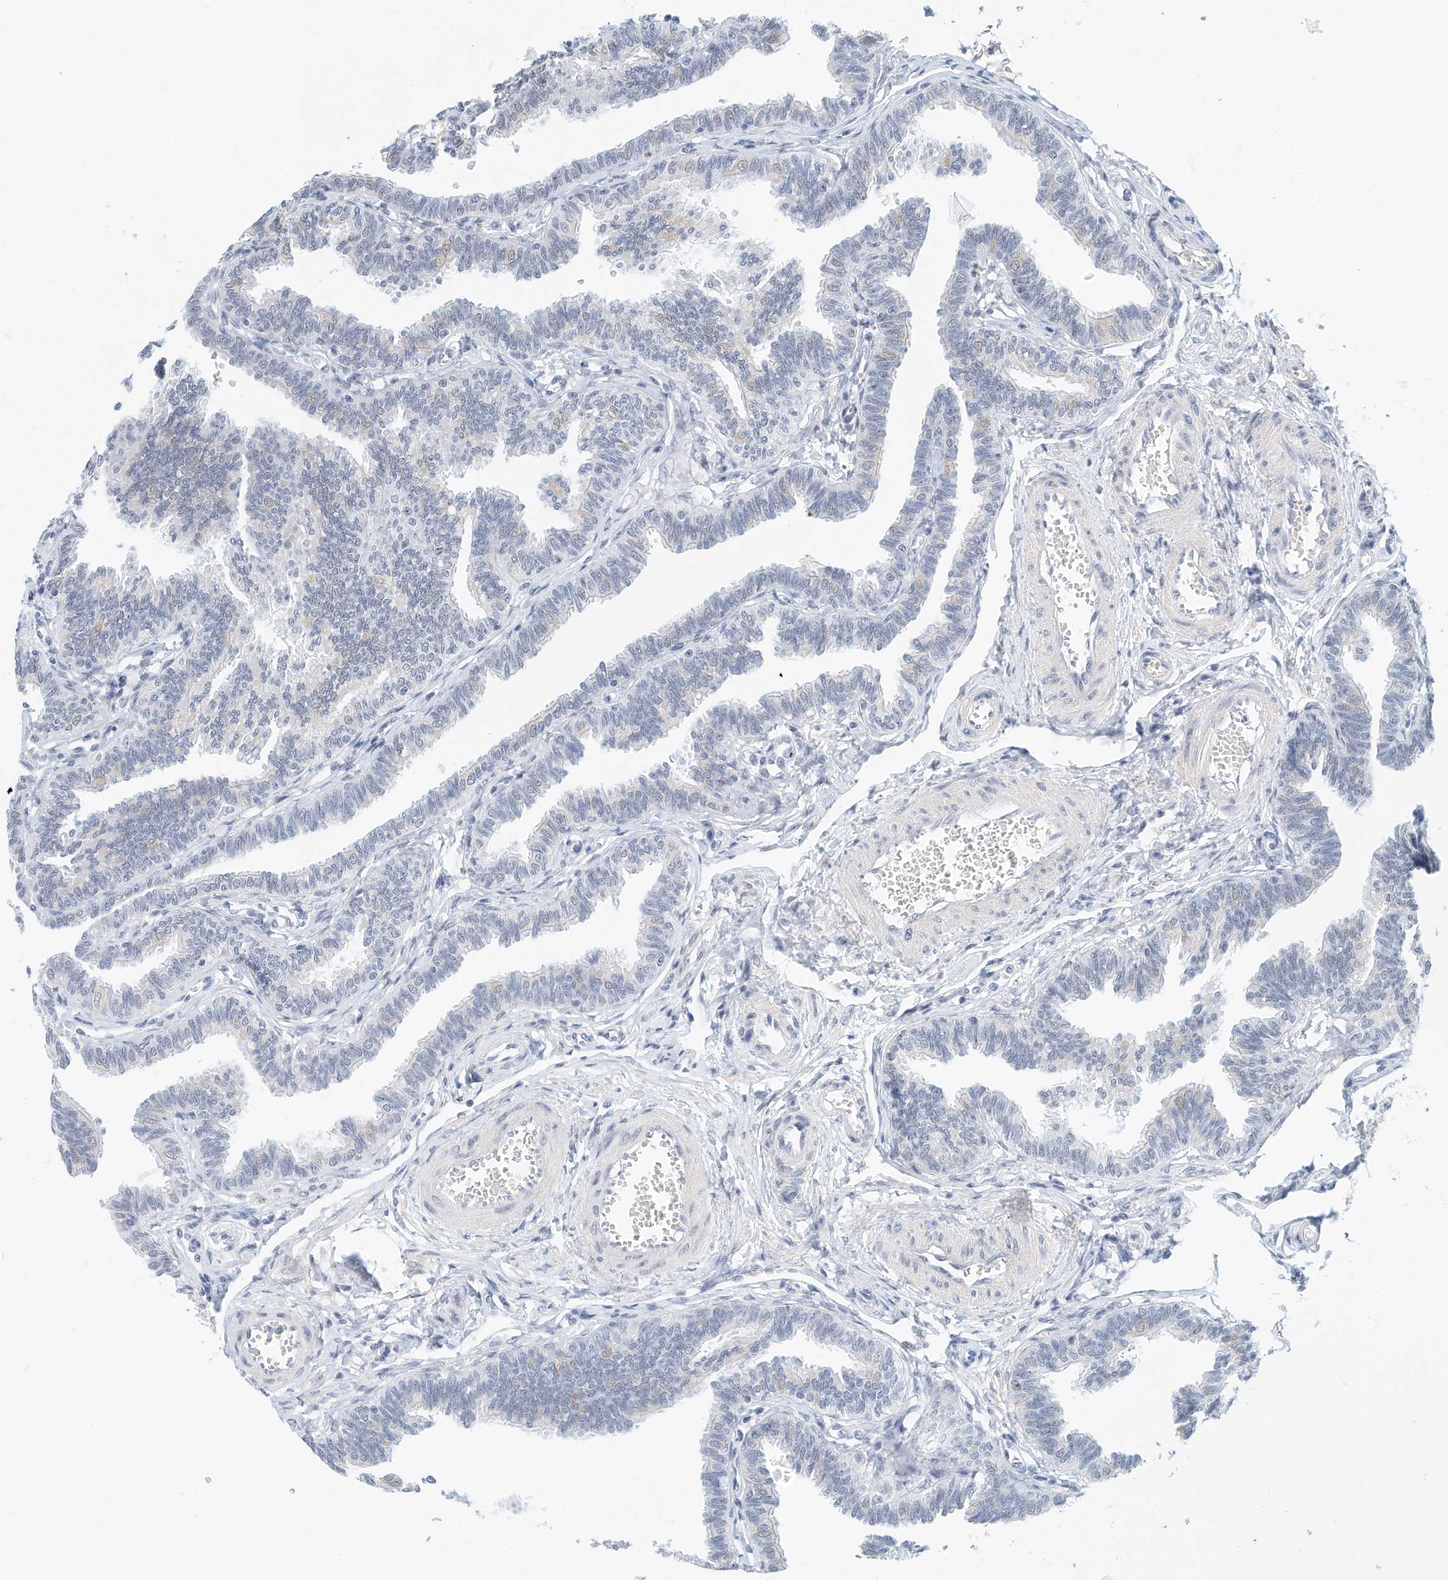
{"staining": {"intensity": "negative", "quantity": "none", "location": "none"}, "tissue": "fallopian tube", "cell_type": "Glandular cells", "image_type": "normal", "snomed": [{"axis": "morphology", "description": "Normal tissue, NOS"}, {"axis": "topography", "description": "Fallopian tube"}, {"axis": "topography", "description": "Ovary"}], "caption": "Protein analysis of benign fallopian tube shows no significant positivity in glandular cells. (Brightfield microscopy of DAB (3,3'-diaminobenzidine) immunohistochemistry at high magnification).", "gene": "ARHGAP28", "patient": {"sex": "female", "age": 23}}